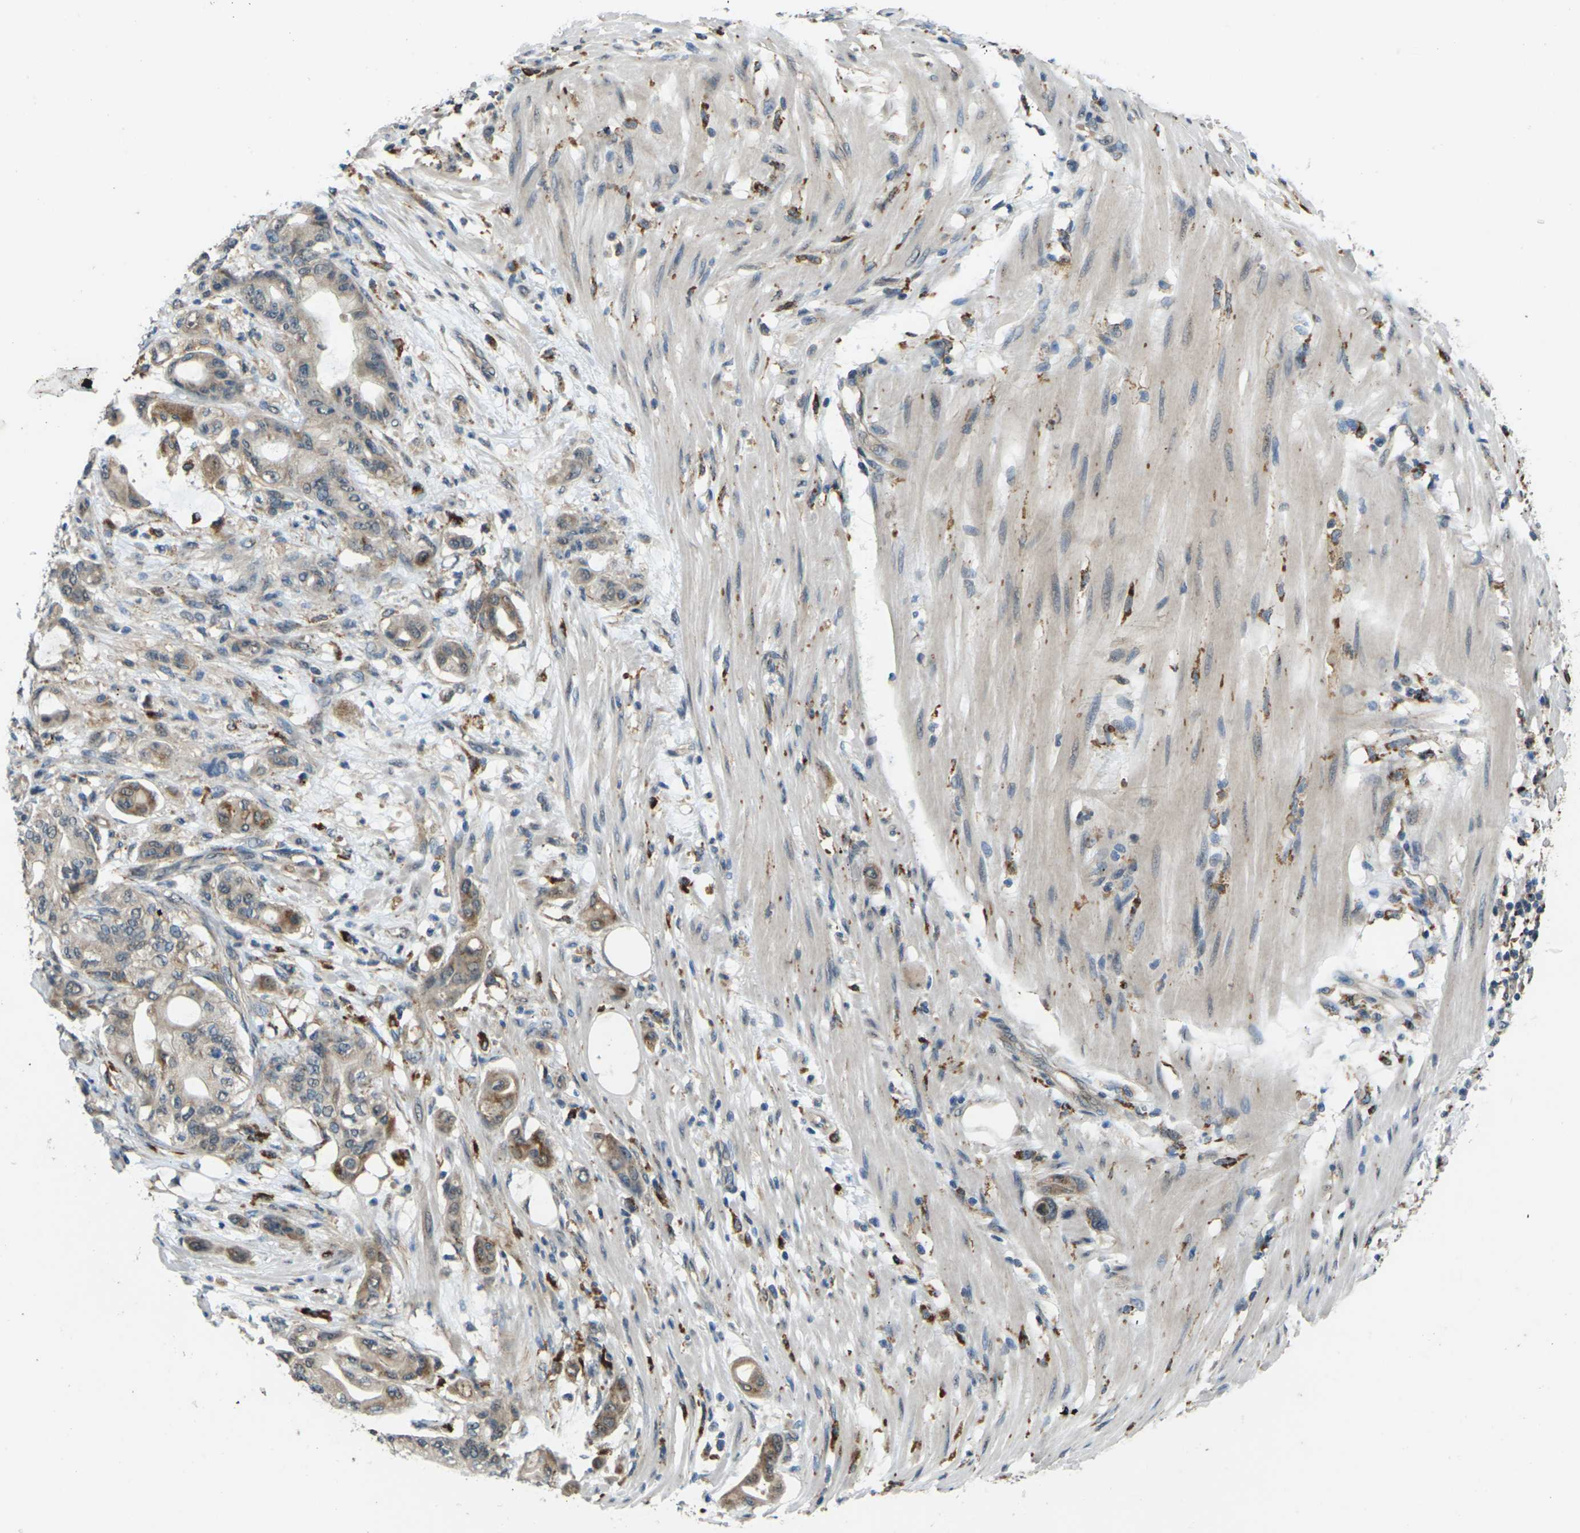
{"staining": {"intensity": "weak", "quantity": "25%-75%", "location": "cytoplasmic/membranous"}, "tissue": "pancreatic cancer", "cell_type": "Tumor cells", "image_type": "cancer", "snomed": [{"axis": "morphology", "description": "Adenocarcinoma, NOS"}, {"axis": "morphology", "description": "Adenocarcinoma, metastatic, NOS"}, {"axis": "topography", "description": "Lymph node"}, {"axis": "topography", "description": "Pancreas"}, {"axis": "topography", "description": "Duodenum"}], "caption": "This image exhibits pancreatic cancer (metastatic adenocarcinoma) stained with immunohistochemistry to label a protein in brown. The cytoplasmic/membranous of tumor cells show weak positivity for the protein. Nuclei are counter-stained blue.", "gene": "SLC31A2", "patient": {"sex": "female", "age": 64}}